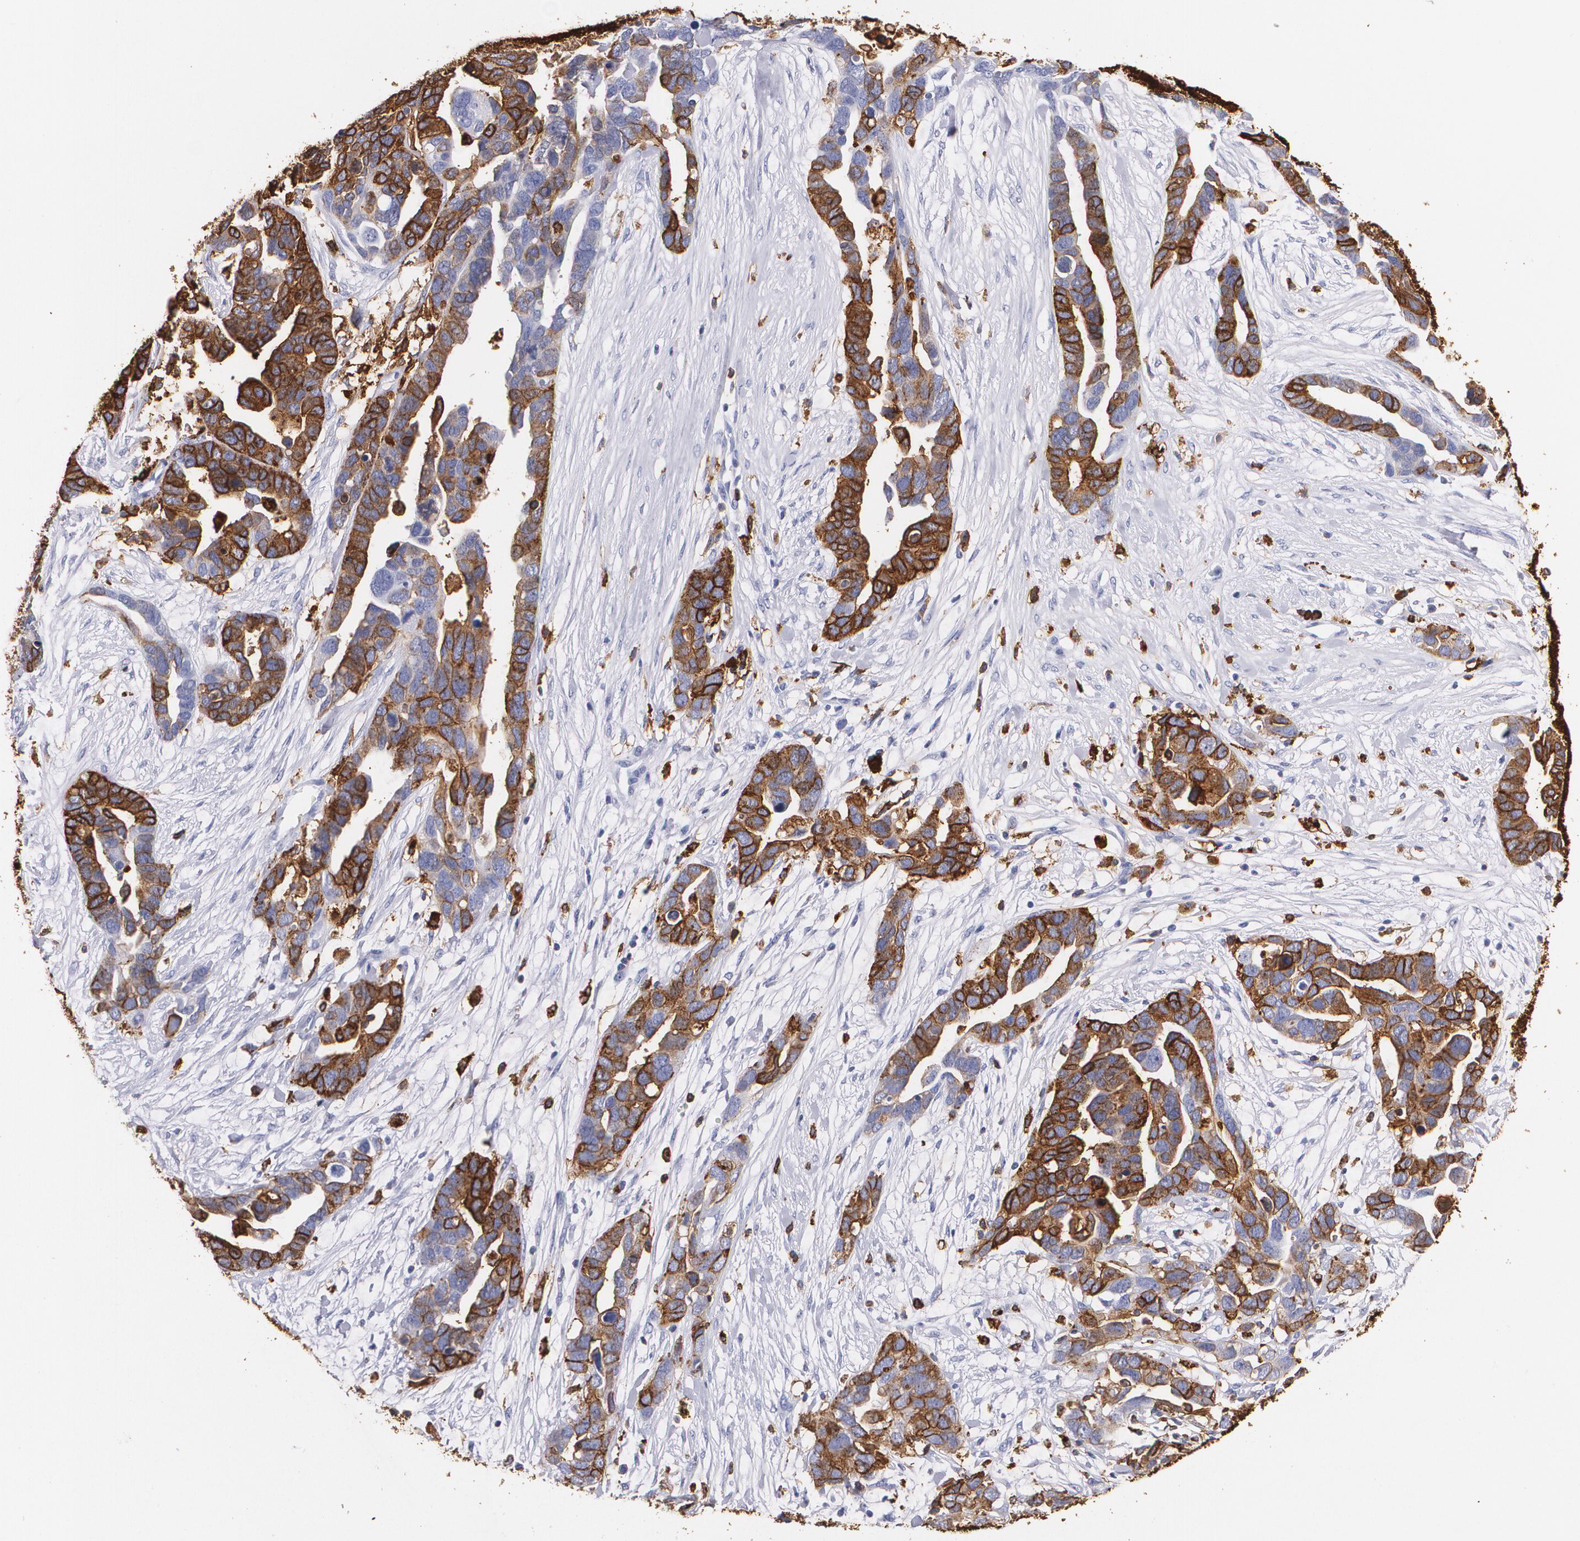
{"staining": {"intensity": "moderate", "quantity": "25%-75%", "location": "cytoplasmic/membranous"}, "tissue": "ovarian cancer", "cell_type": "Tumor cells", "image_type": "cancer", "snomed": [{"axis": "morphology", "description": "Cystadenocarcinoma, serous, NOS"}, {"axis": "topography", "description": "Ovary"}], "caption": "This is a photomicrograph of immunohistochemistry staining of ovarian cancer, which shows moderate expression in the cytoplasmic/membranous of tumor cells.", "gene": "HLA-DRA", "patient": {"sex": "female", "age": 54}}